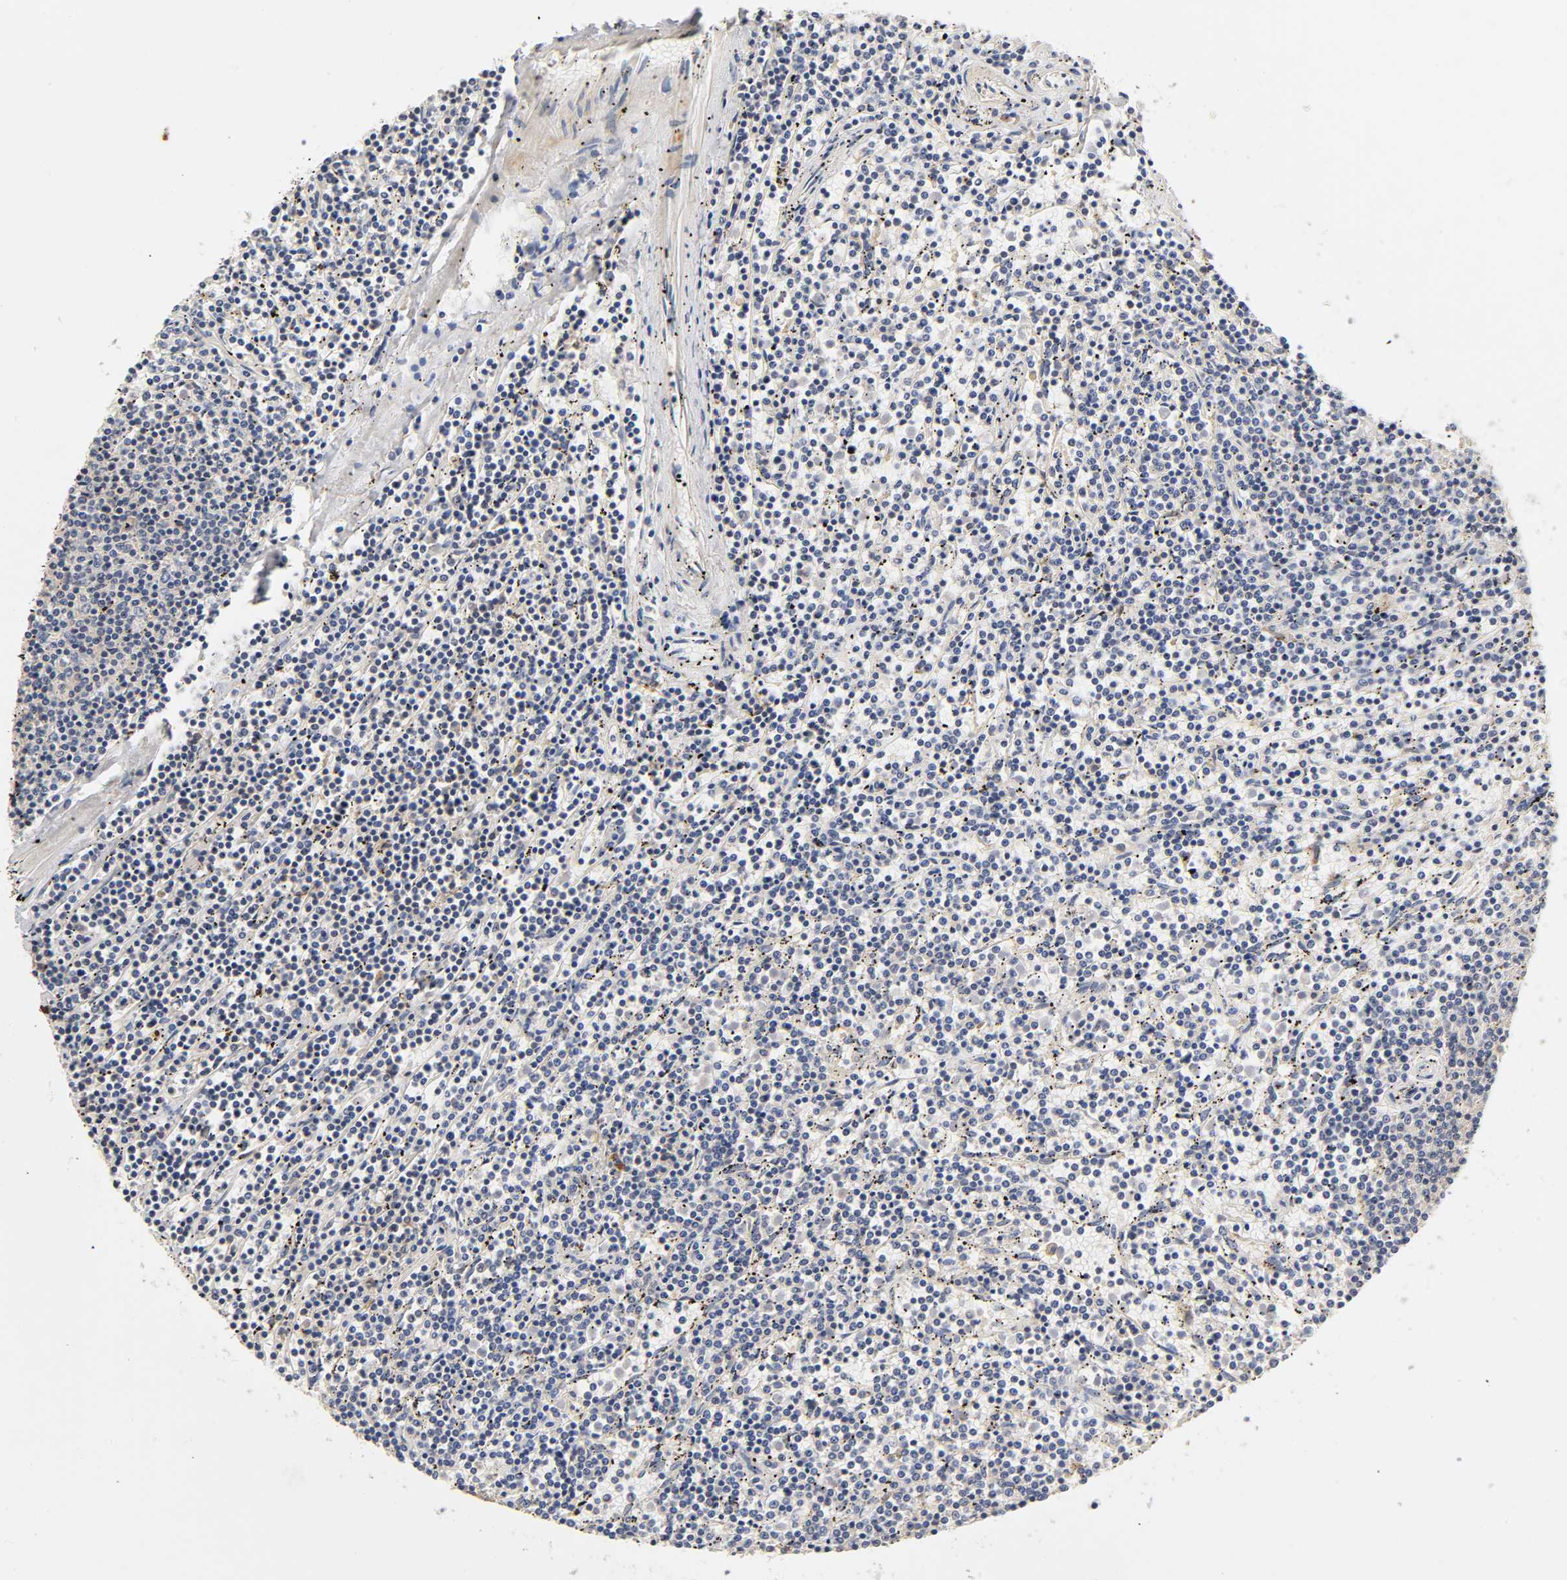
{"staining": {"intensity": "negative", "quantity": "none", "location": "none"}, "tissue": "lymphoma", "cell_type": "Tumor cells", "image_type": "cancer", "snomed": [{"axis": "morphology", "description": "Malignant lymphoma, non-Hodgkin's type, Low grade"}, {"axis": "topography", "description": "Spleen"}], "caption": "Tumor cells are negative for protein expression in human malignant lymphoma, non-Hodgkin's type (low-grade).", "gene": "RHOA", "patient": {"sex": "female", "age": 50}}